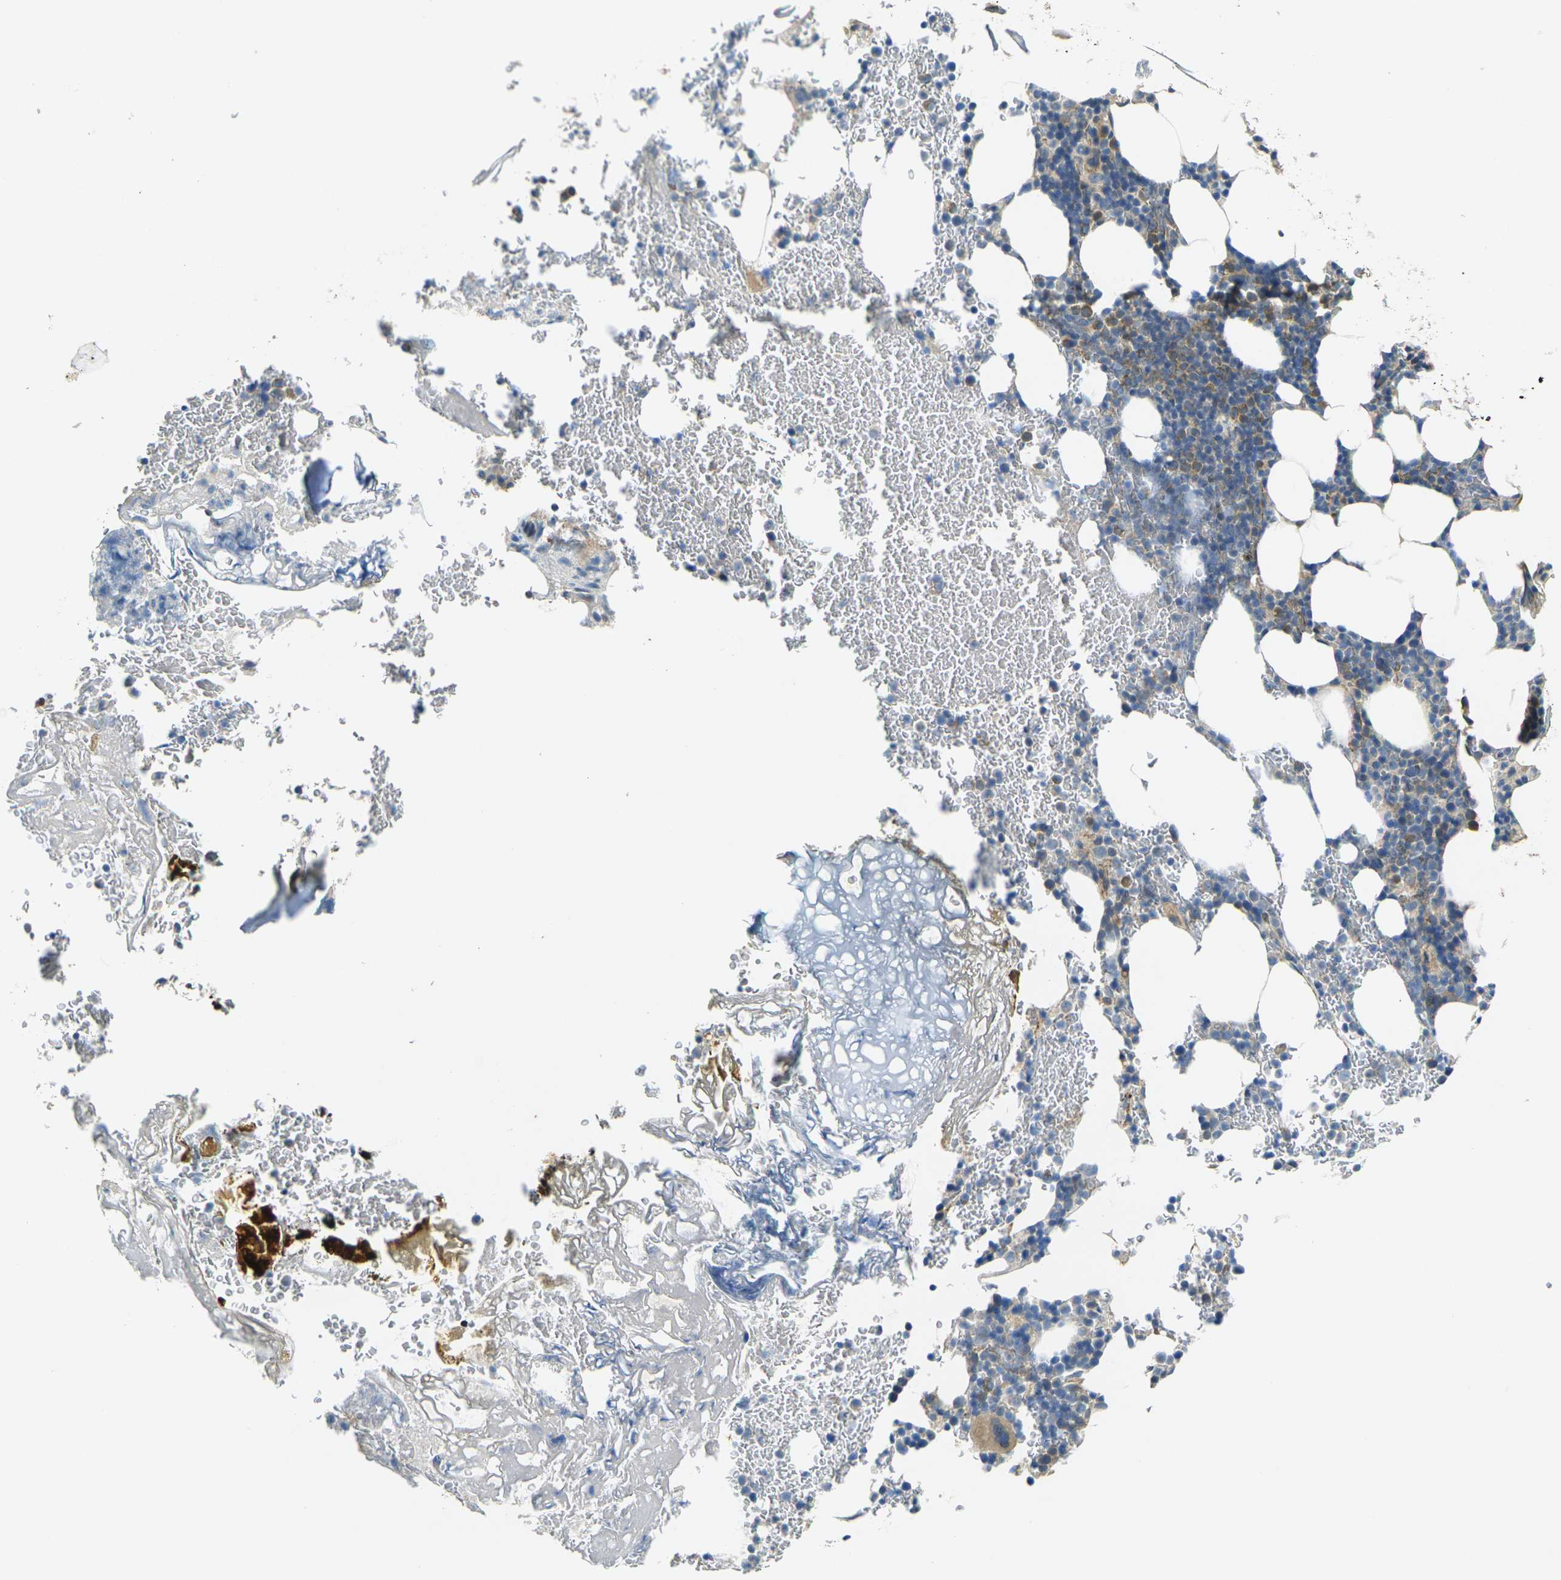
{"staining": {"intensity": "moderate", "quantity": "<25%", "location": "cytoplasmic/membranous"}, "tissue": "bone marrow", "cell_type": "Hematopoietic cells", "image_type": "normal", "snomed": [{"axis": "morphology", "description": "Normal tissue, NOS"}, {"axis": "topography", "description": "Bone marrow"}], "caption": "Hematopoietic cells show low levels of moderate cytoplasmic/membranous staining in approximately <25% of cells in normal bone marrow.", "gene": "RHBDD1", "patient": {"sex": "female", "age": 73}}